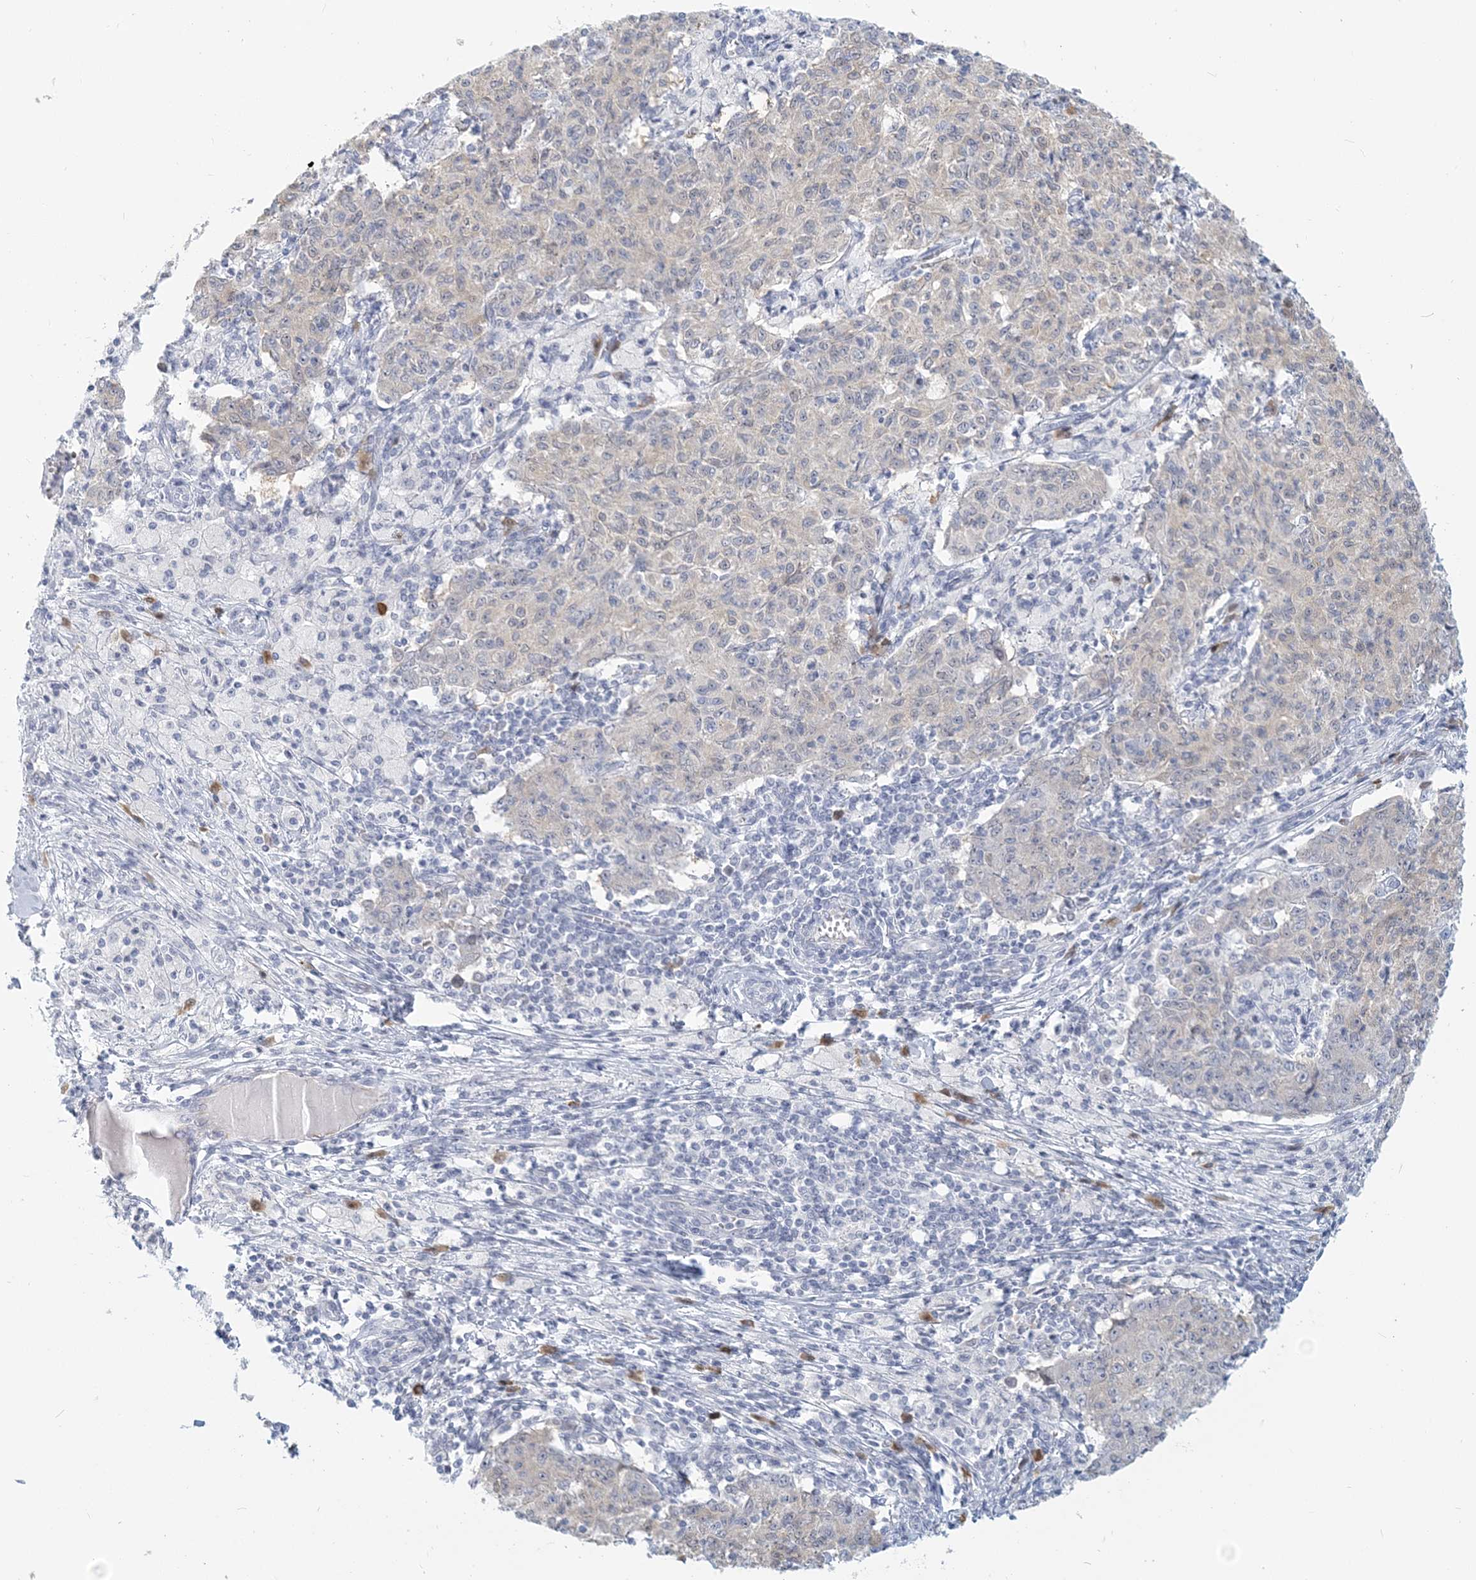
{"staining": {"intensity": "negative", "quantity": "none", "location": "none"}, "tissue": "ovarian cancer", "cell_type": "Tumor cells", "image_type": "cancer", "snomed": [{"axis": "morphology", "description": "Carcinoma, endometroid"}, {"axis": "topography", "description": "Ovary"}], "caption": "IHC image of ovarian endometroid carcinoma stained for a protein (brown), which shows no staining in tumor cells.", "gene": "GMPPA", "patient": {"sex": "female", "age": 42}}